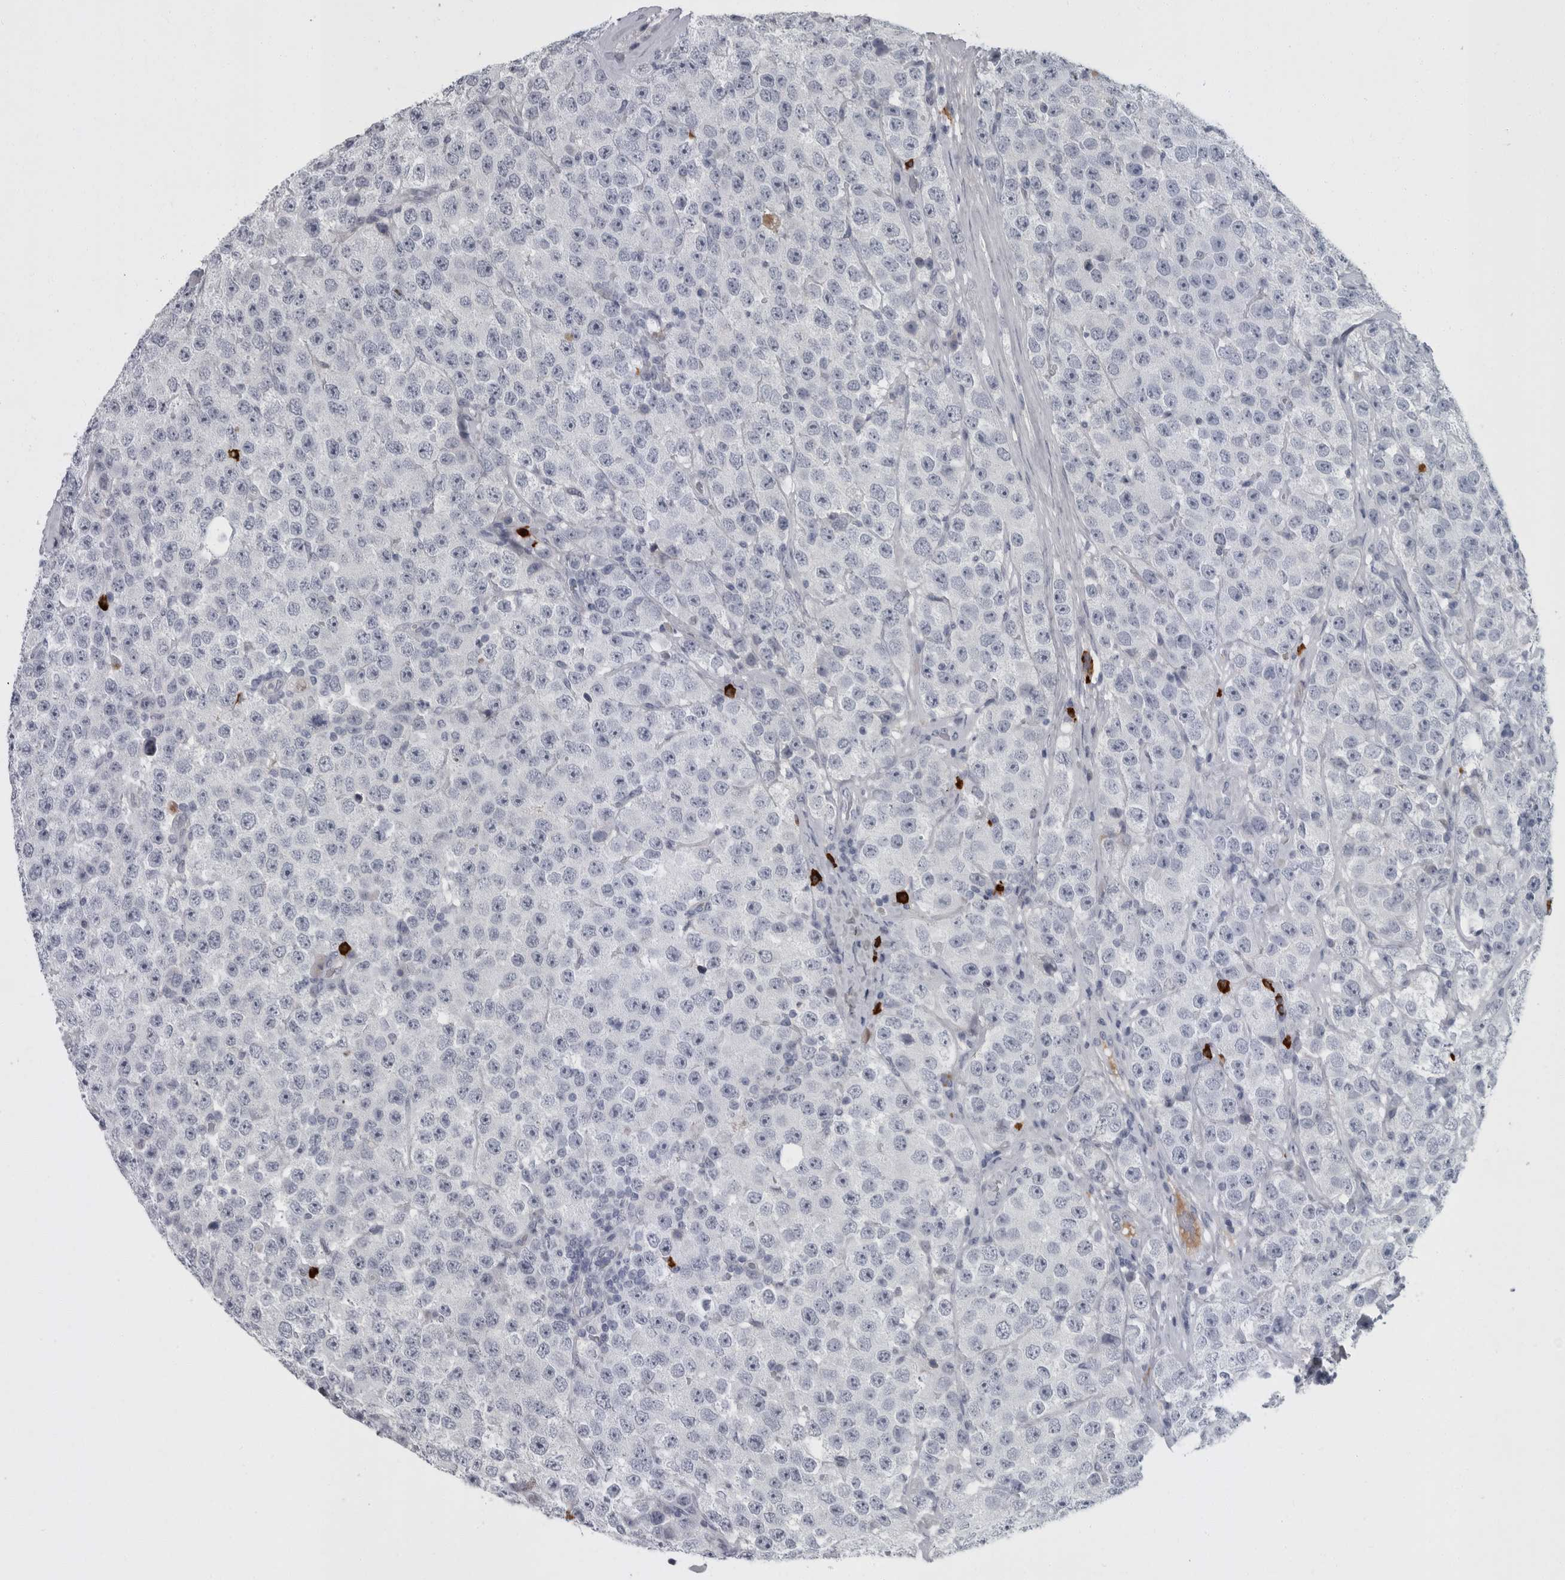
{"staining": {"intensity": "negative", "quantity": "none", "location": "none"}, "tissue": "testis cancer", "cell_type": "Tumor cells", "image_type": "cancer", "snomed": [{"axis": "morphology", "description": "Seminoma, NOS"}, {"axis": "morphology", "description": "Carcinoma, Embryonal, NOS"}, {"axis": "topography", "description": "Testis"}], "caption": "Testis embryonal carcinoma was stained to show a protein in brown. There is no significant expression in tumor cells.", "gene": "SLC25A39", "patient": {"sex": "male", "age": 28}}